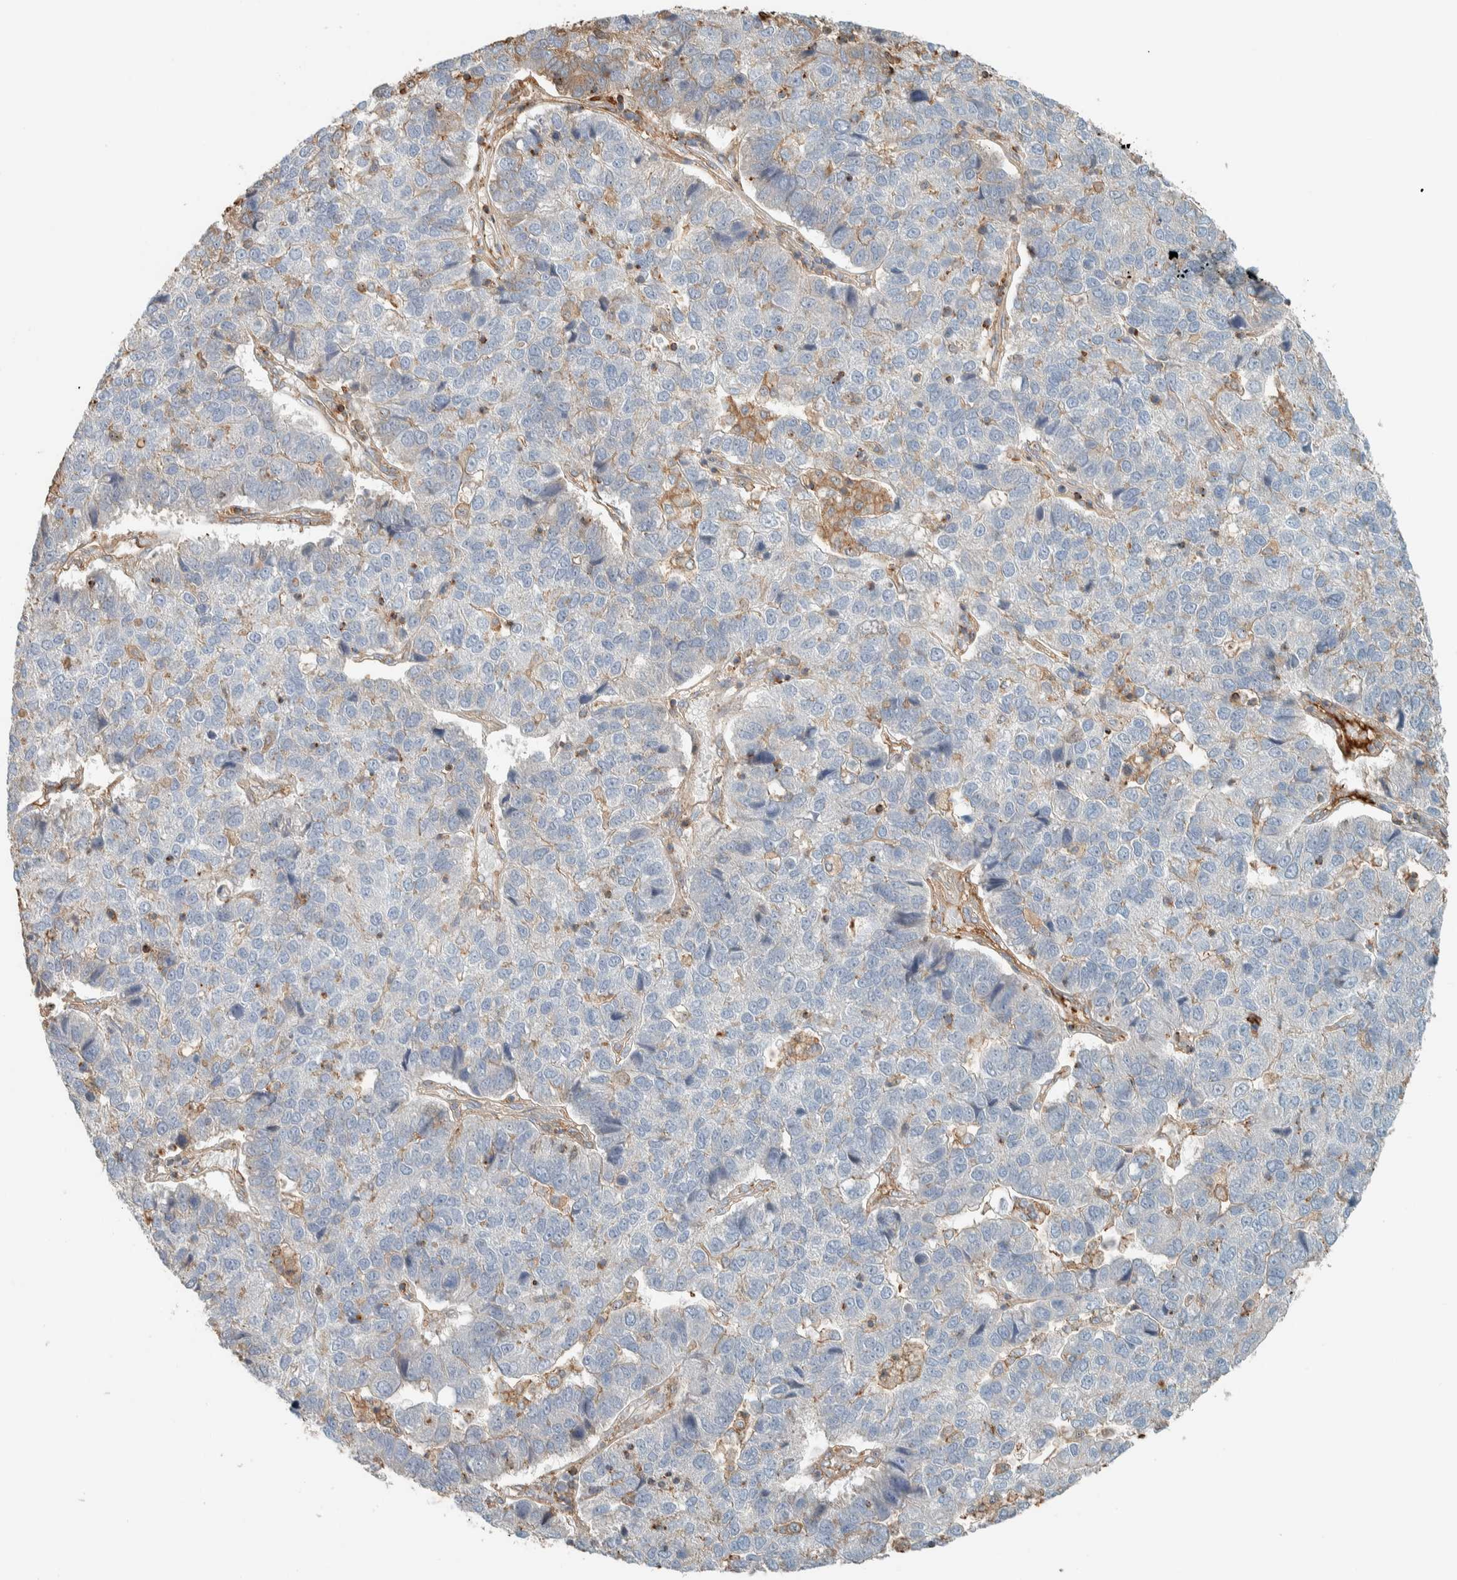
{"staining": {"intensity": "weak", "quantity": "<25%", "location": "cytoplasmic/membranous"}, "tissue": "pancreatic cancer", "cell_type": "Tumor cells", "image_type": "cancer", "snomed": [{"axis": "morphology", "description": "Adenocarcinoma, NOS"}, {"axis": "topography", "description": "Pancreas"}], "caption": "There is no significant expression in tumor cells of pancreatic cancer (adenocarcinoma).", "gene": "CTBP2", "patient": {"sex": "female", "age": 61}}